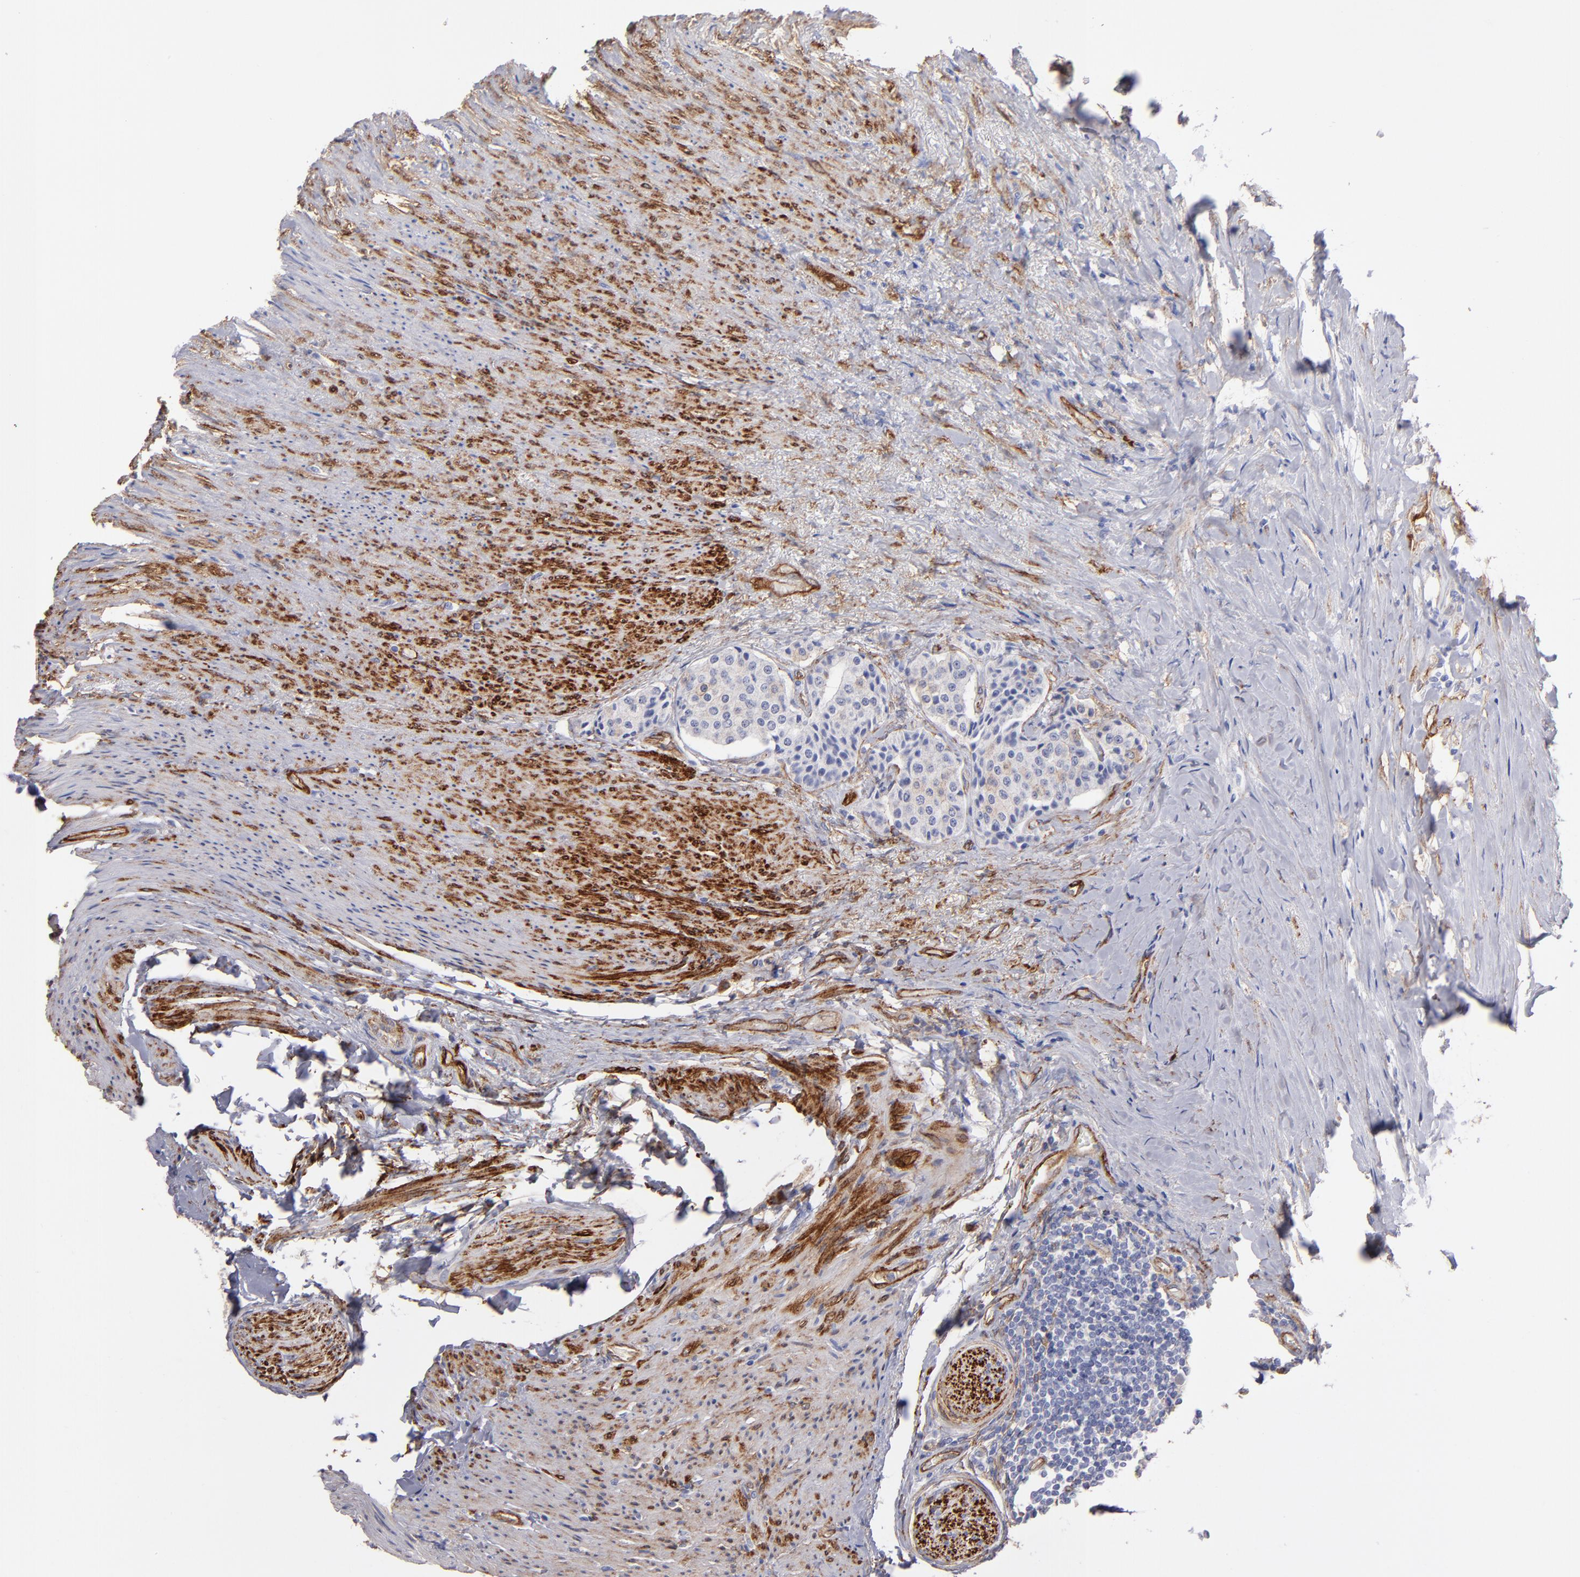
{"staining": {"intensity": "negative", "quantity": "none", "location": "none"}, "tissue": "carcinoid", "cell_type": "Tumor cells", "image_type": "cancer", "snomed": [{"axis": "morphology", "description": "Carcinoid, malignant, NOS"}, {"axis": "topography", "description": "Colon"}], "caption": "A photomicrograph of carcinoid (malignant) stained for a protein shows no brown staining in tumor cells.", "gene": "AHNAK2", "patient": {"sex": "female", "age": 61}}